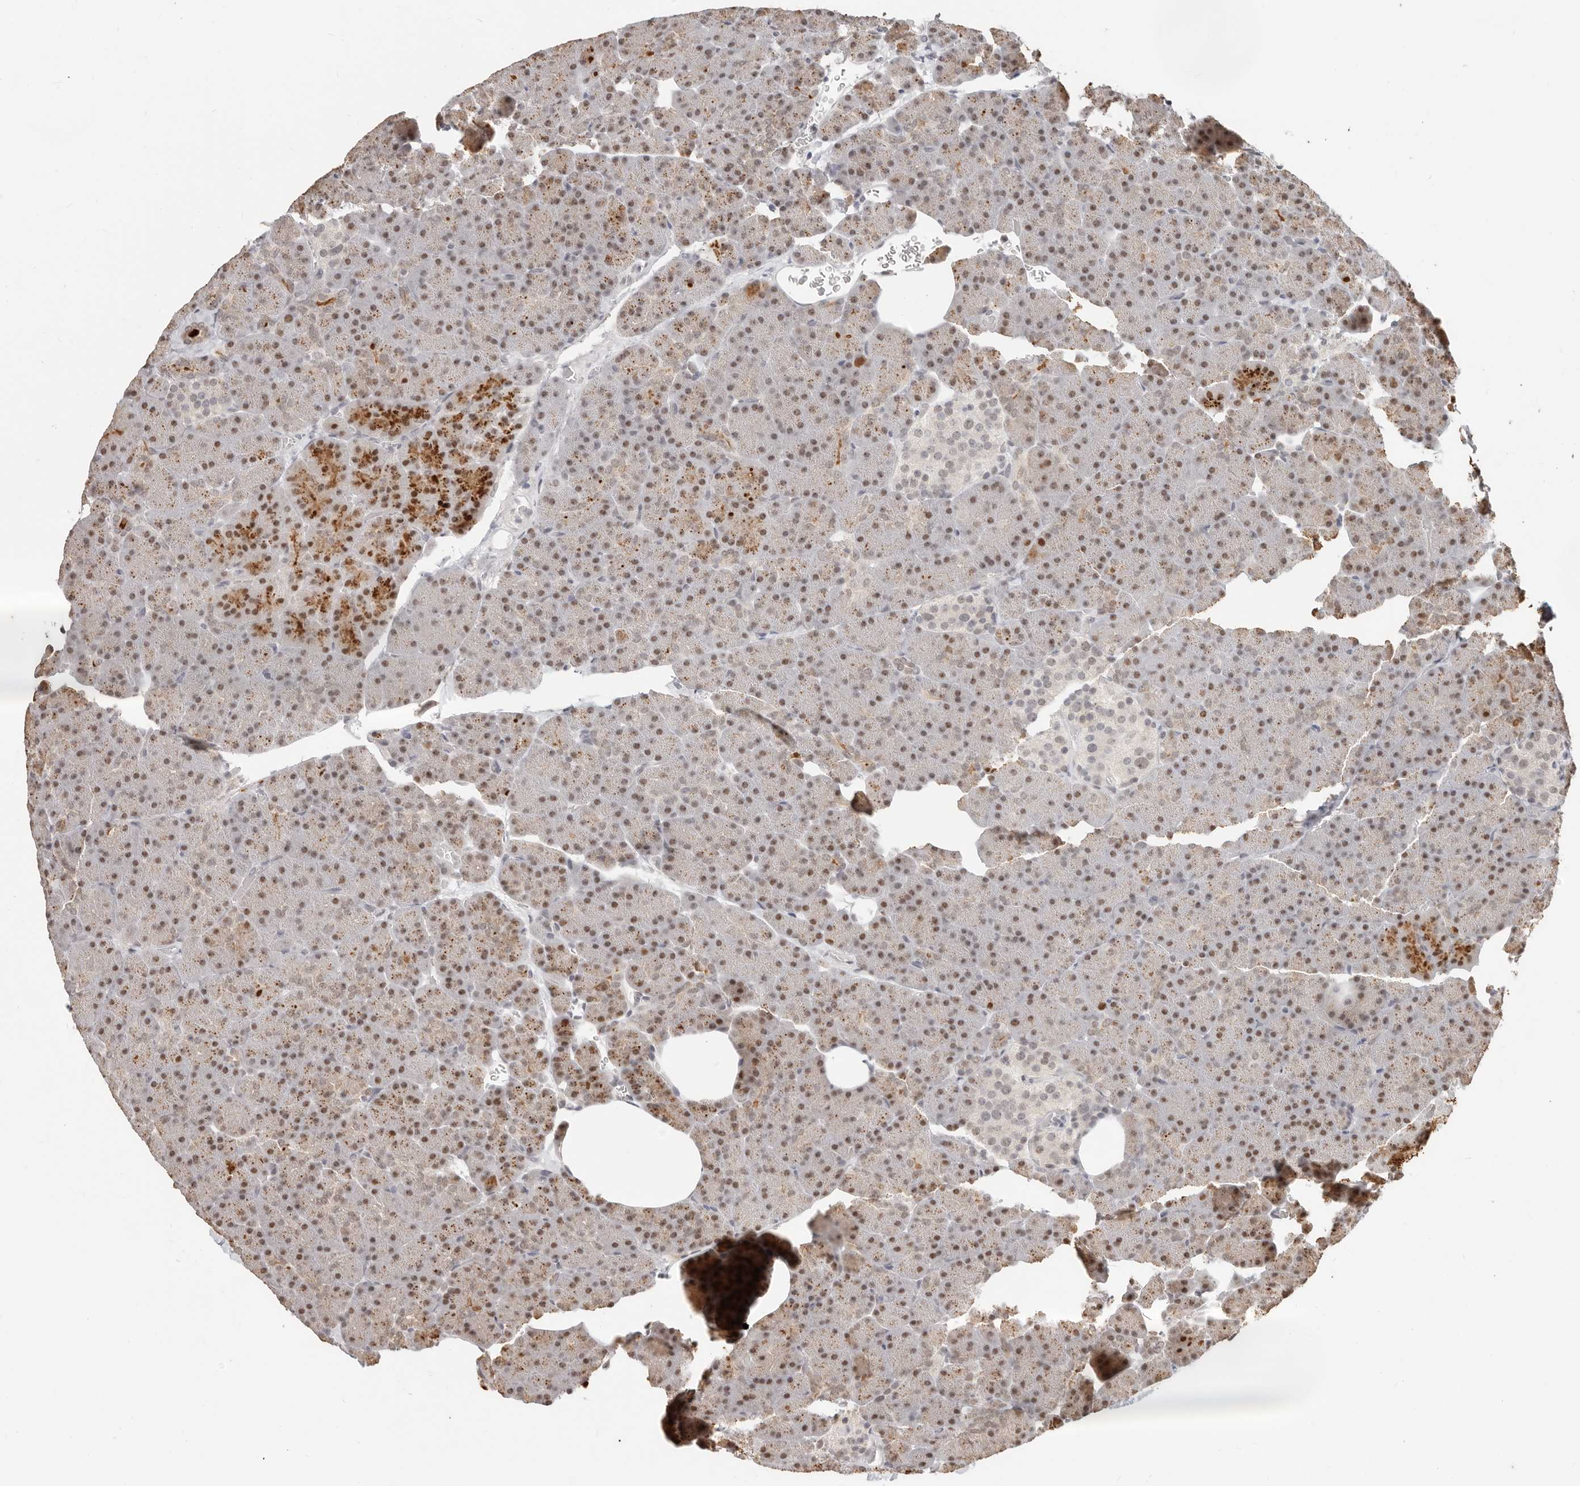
{"staining": {"intensity": "moderate", "quantity": ">75%", "location": "cytoplasmic/membranous,nuclear"}, "tissue": "pancreas", "cell_type": "Exocrine glandular cells", "image_type": "normal", "snomed": [{"axis": "morphology", "description": "Normal tissue, NOS"}, {"axis": "morphology", "description": "Carcinoid, malignant, NOS"}, {"axis": "topography", "description": "Pancreas"}], "caption": "Immunohistochemistry (IHC) (DAB) staining of unremarkable pancreas exhibits moderate cytoplasmic/membranous,nuclear protein expression in approximately >75% of exocrine glandular cells.", "gene": "RFC2", "patient": {"sex": "female", "age": 35}}